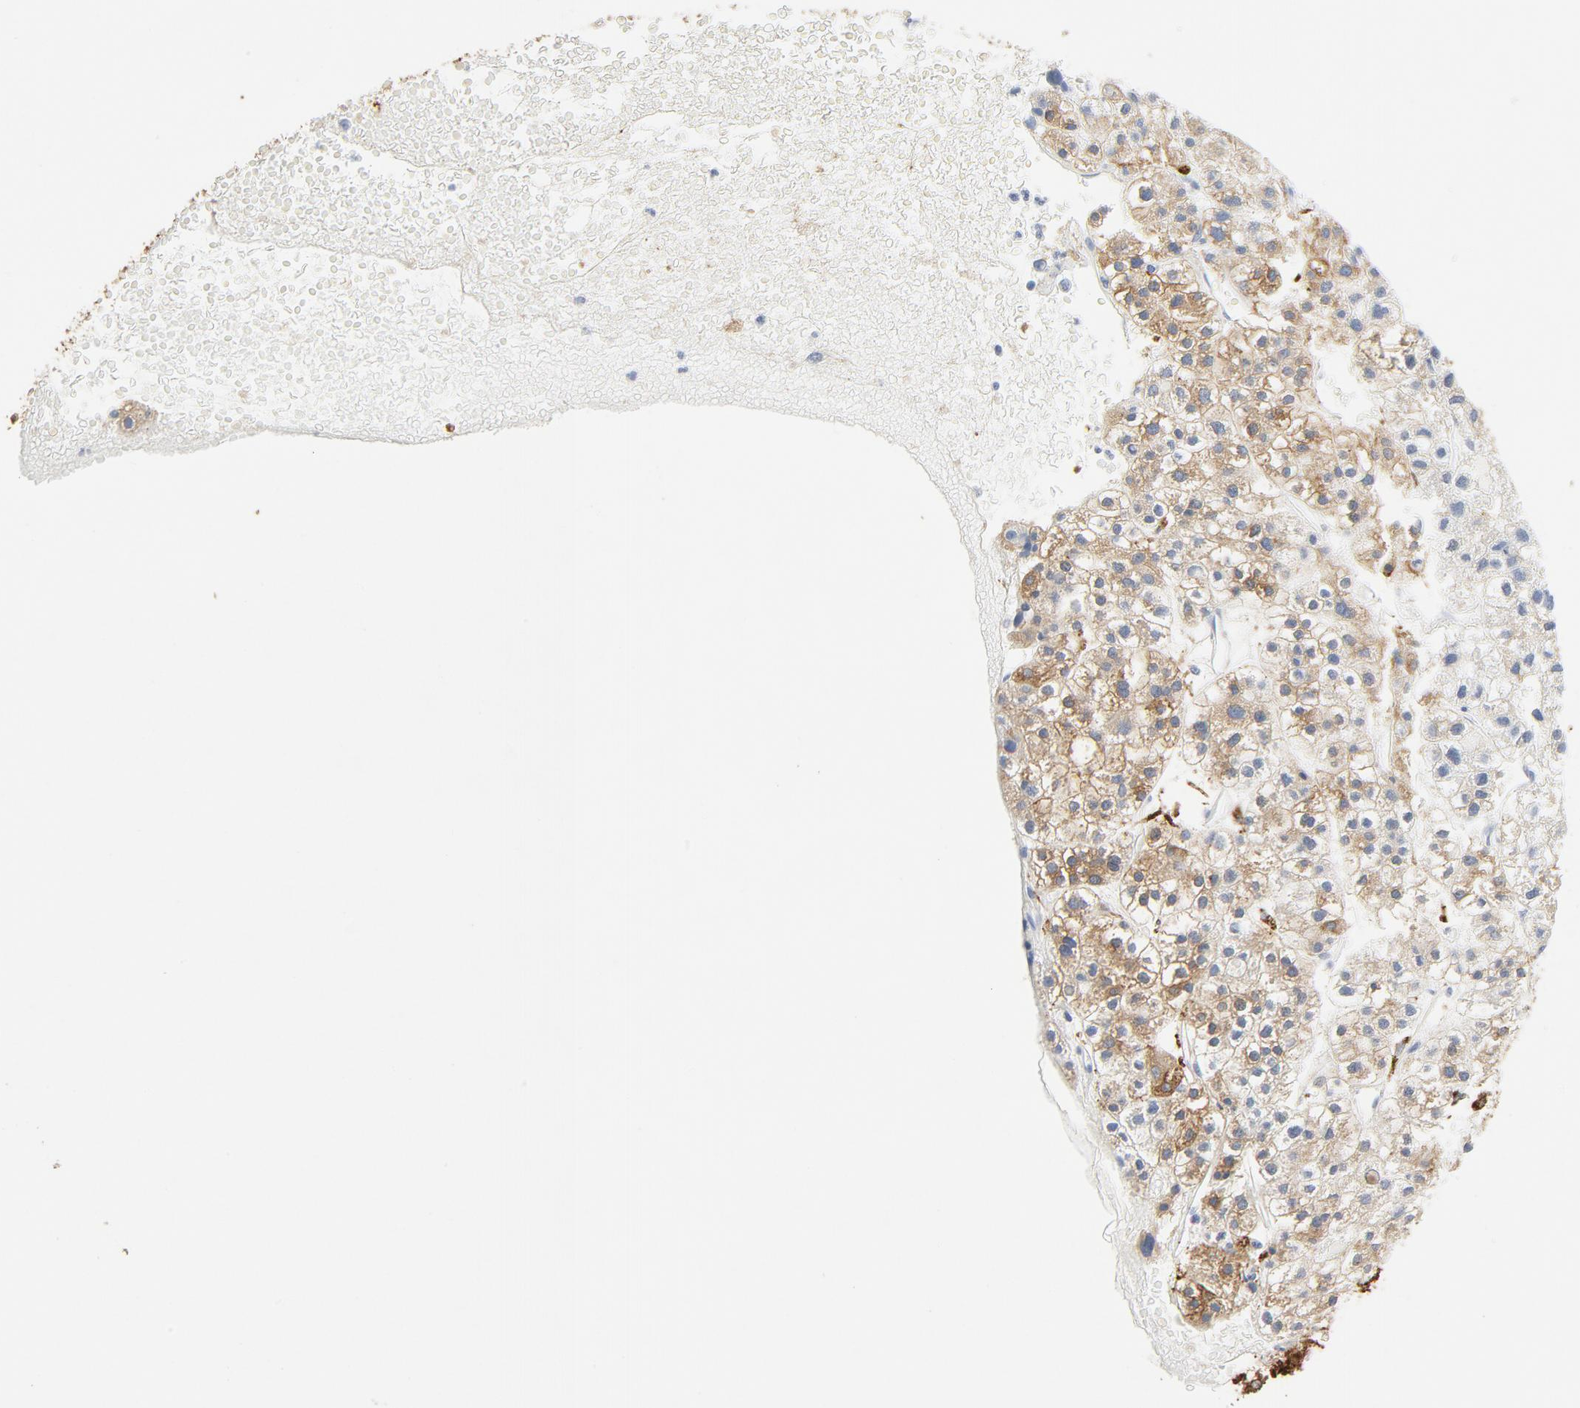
{"staining": {"intensity": "moderate", "quantity": ">75%", "location": "cytoplasmic/membranous"}, "tissue": "liver cancer", "cell_type": "Tumor cells", "image_type": "cancer", "snomed": [{"axis": "morphology", "description": "Carcinoma, Hepatocellular, NOS"}, {"axis": "topography", "description": "Liver"}], "caption": "Liver cancer stained with DAB IHC reveals medium levels of moderate cytoplasmic/membranous staining in about >75% of tumor cells.", "gene": "MAGEB17", "patient": {"sex": "female", "age": 85}}